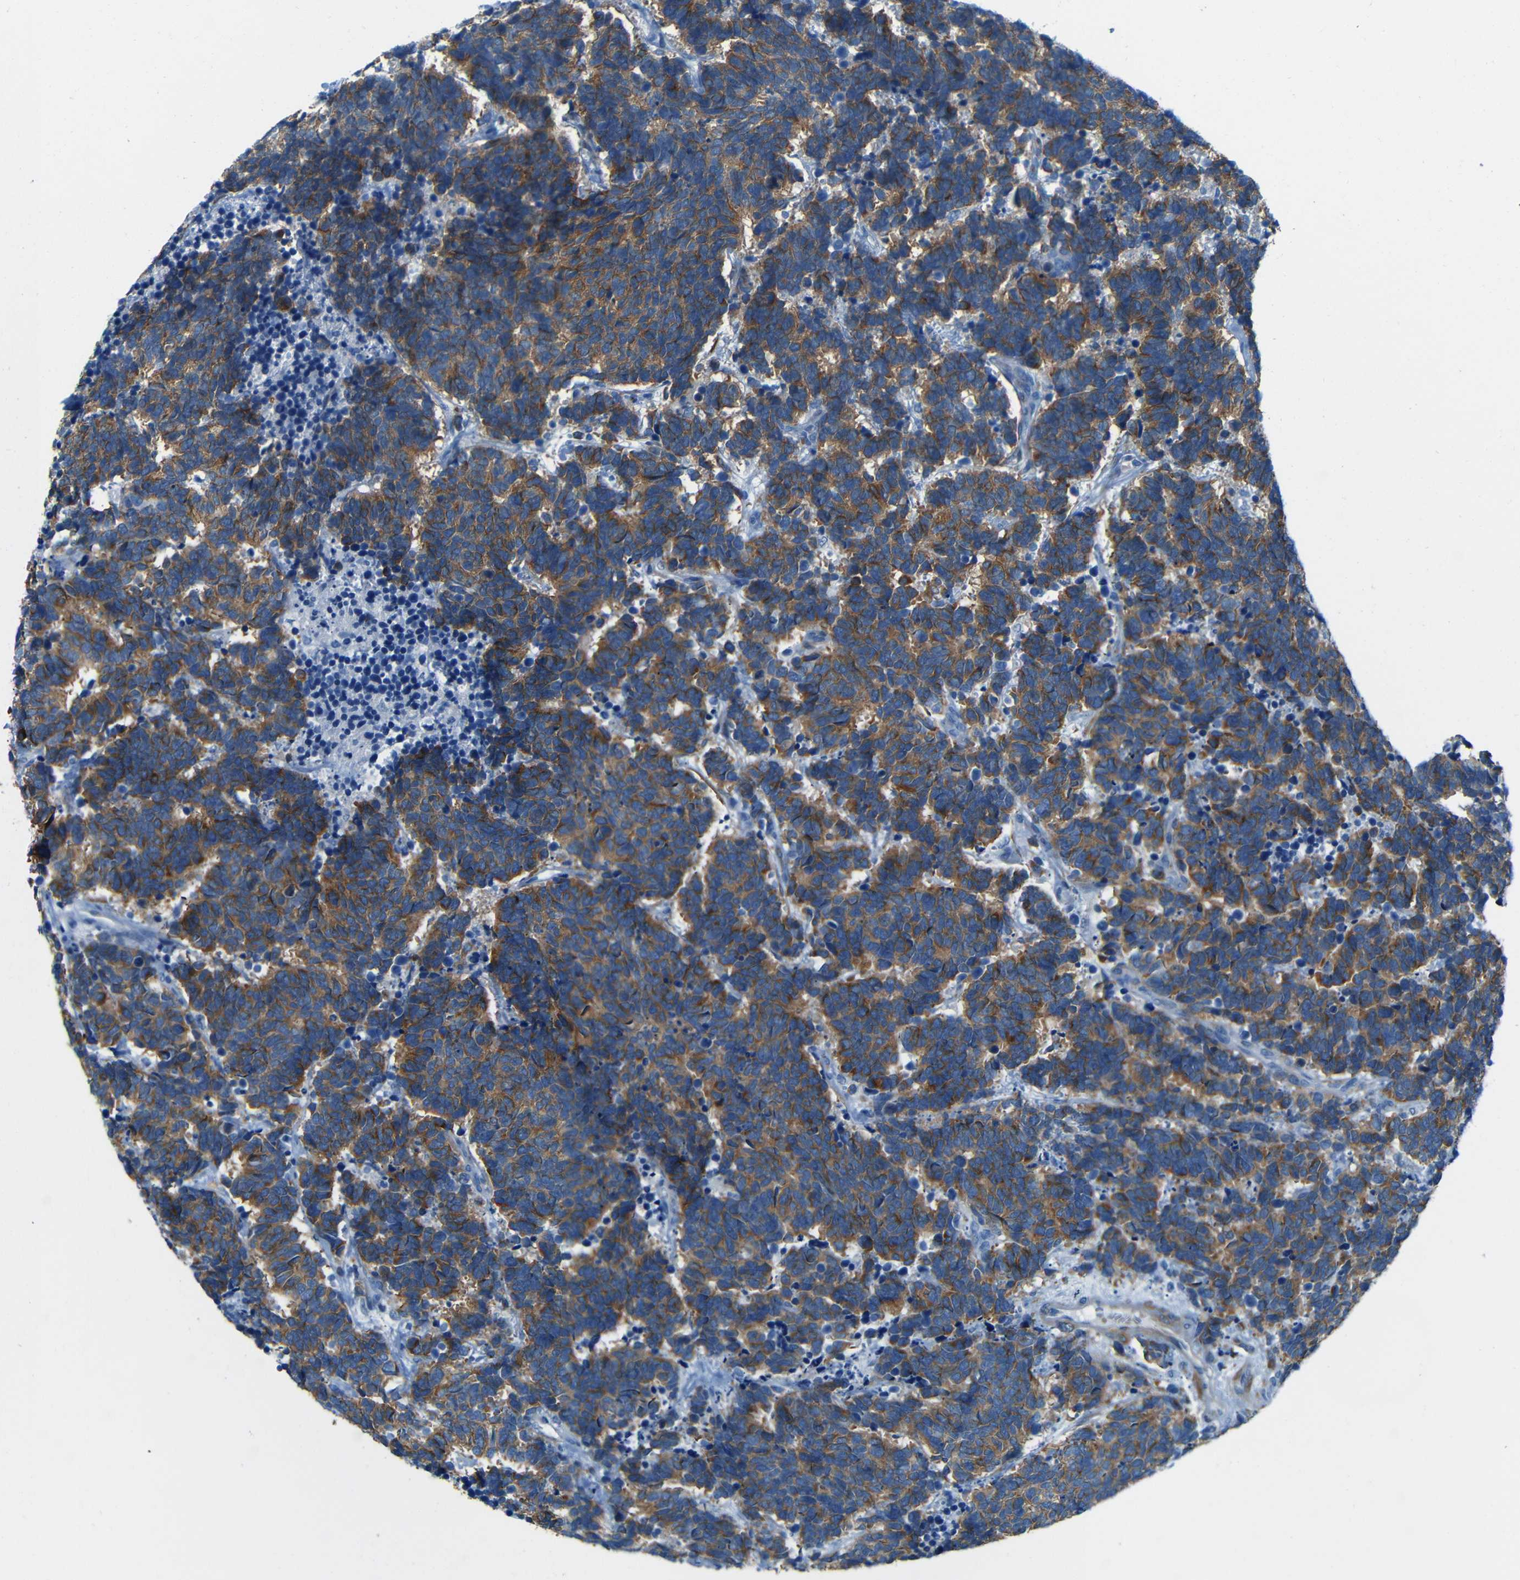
{"staining": {"intensity": "moderate", "quantity": ">75%", "location": "cytoplasmic/membranous"}, "tissue": "carcinoid", "cell_type": "Tumor cells", "image_type": "cancer", "snomed": [{"axis": "morphology", "description": "Carcinoma, NOS"}, {"axis": "morphology", "description": "Carcinoid, malignant, NOS"}, {"axis": "topography", "description": "Urinary bladder"}], "caption": "This is an image of IHC staining of carcinoid (malignant), which shows moderate expression in the cytoplasmic/membranous of tumor cells.", "gene": "MAP2", "patient": {"sex": "male", "age": 57}}